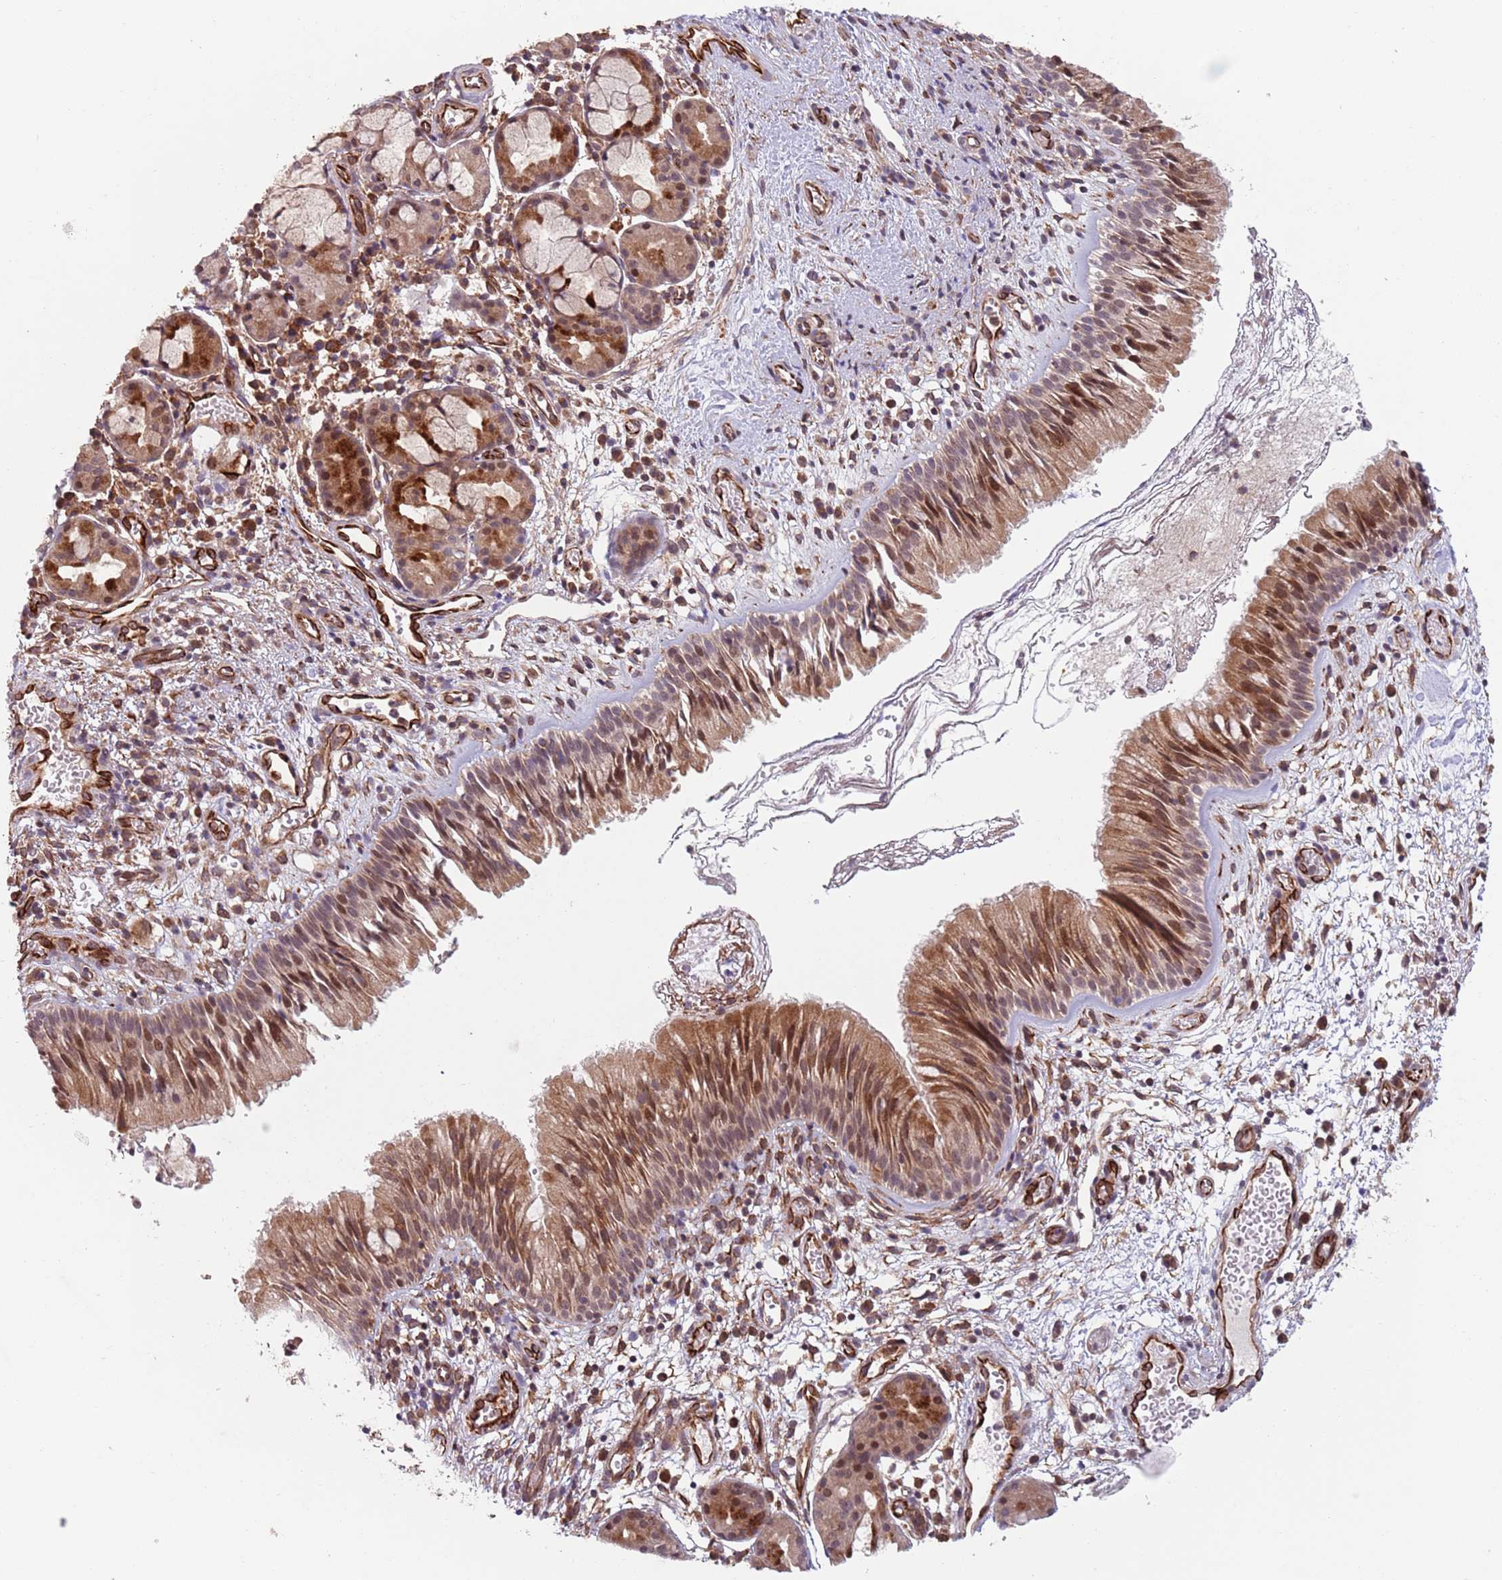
{"staining": {"intensity": "moderate", "quantity": ">75%", "location": "cytoplasmic/membranous,nuclear"}, "tissue": "nasopharynx", "cell_type": "Respiratory epithelial cells", "image_type": "normal", "snomed": [{"axis": "morphology", "description": "Normal tissue, NOS"}, {"axis": "topography", "description": "Nasopharynx"}], "caption": "The micrograph reveals immunohistochemical staining of normal nasopharynx. There is moderate cytoplasmic/membranous,nuclear expression is appreciated in about >75% of respiratory epithelial cells.", "gene": "CHD9", "patient": {"sex": "male", "age": 65}}